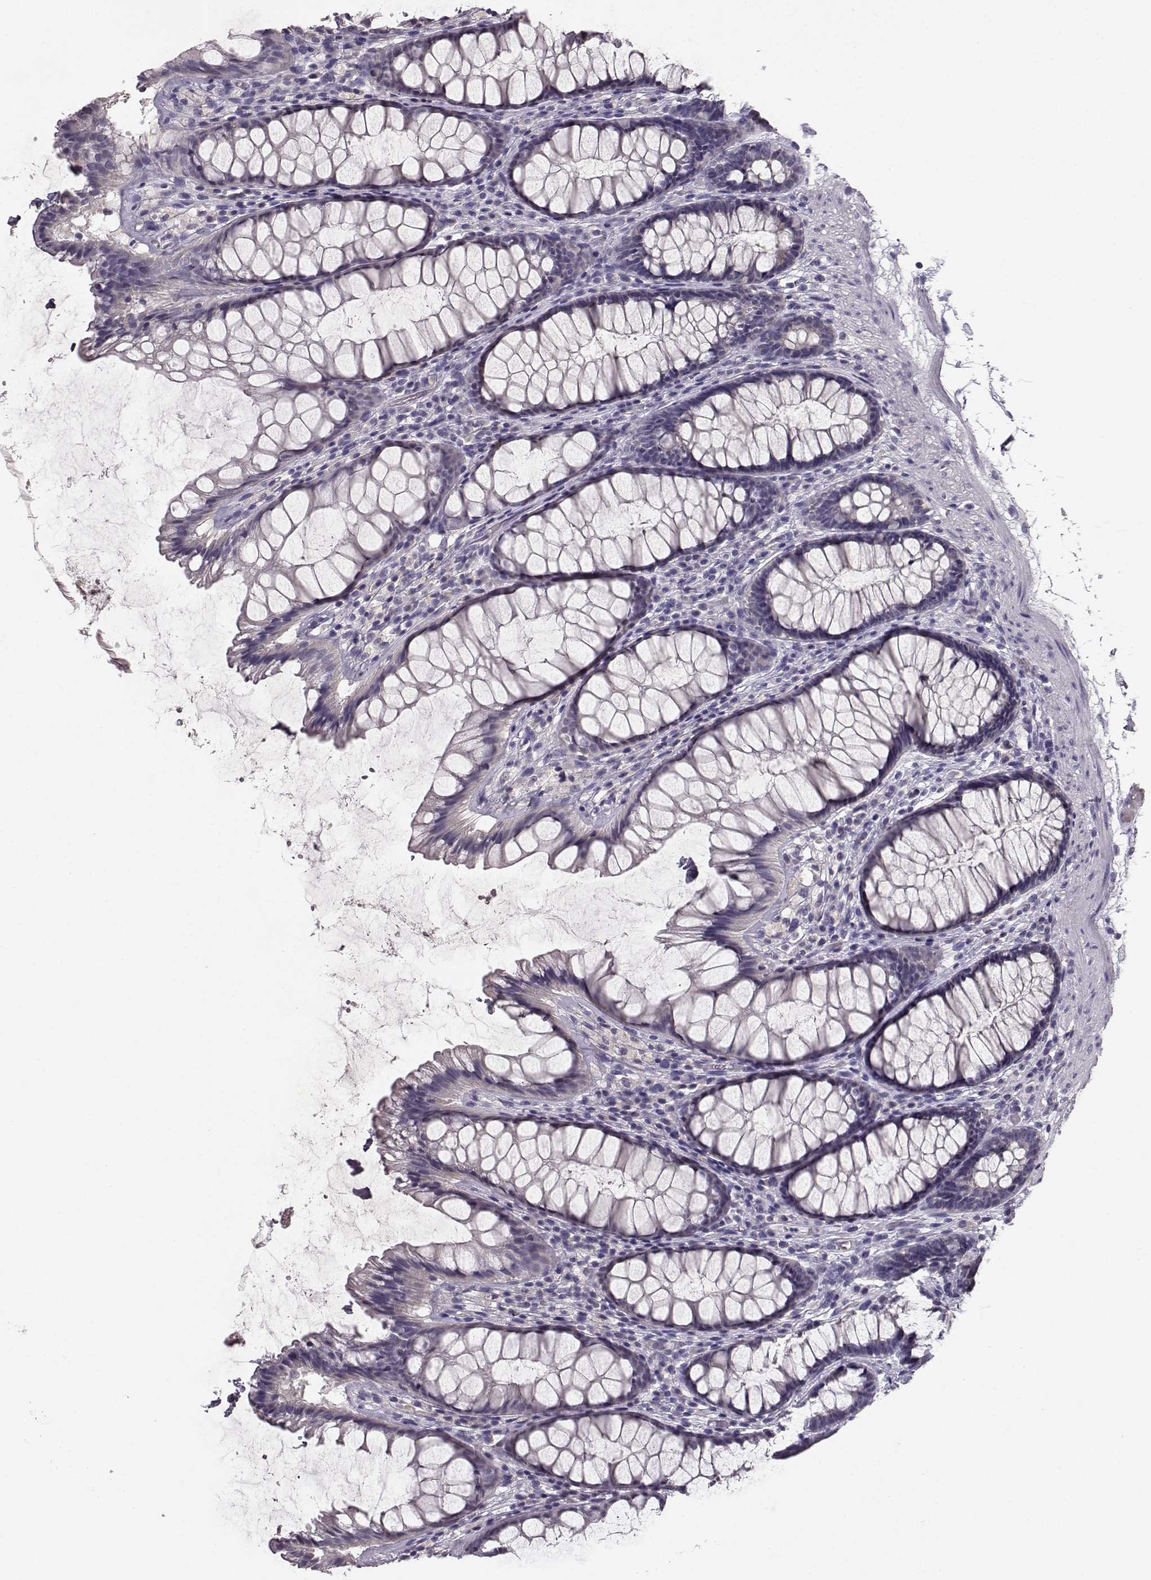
{"staining": {"intensity": "negative", "quantity": "none", "location": "none"}, "tissue": "rectum", "cell_type": "Glandular cells", "image_type": "normal", "snomed": [{"axis": "morphology", "description": "Normal tissue, NOS"}, {"axis": "topography", "description": "Rectum"}], "caption": "Glandular cells show no significant expression in benign rectum.", "gene": "BFSP2", "patient": {"sex": "male", "age": 72}}